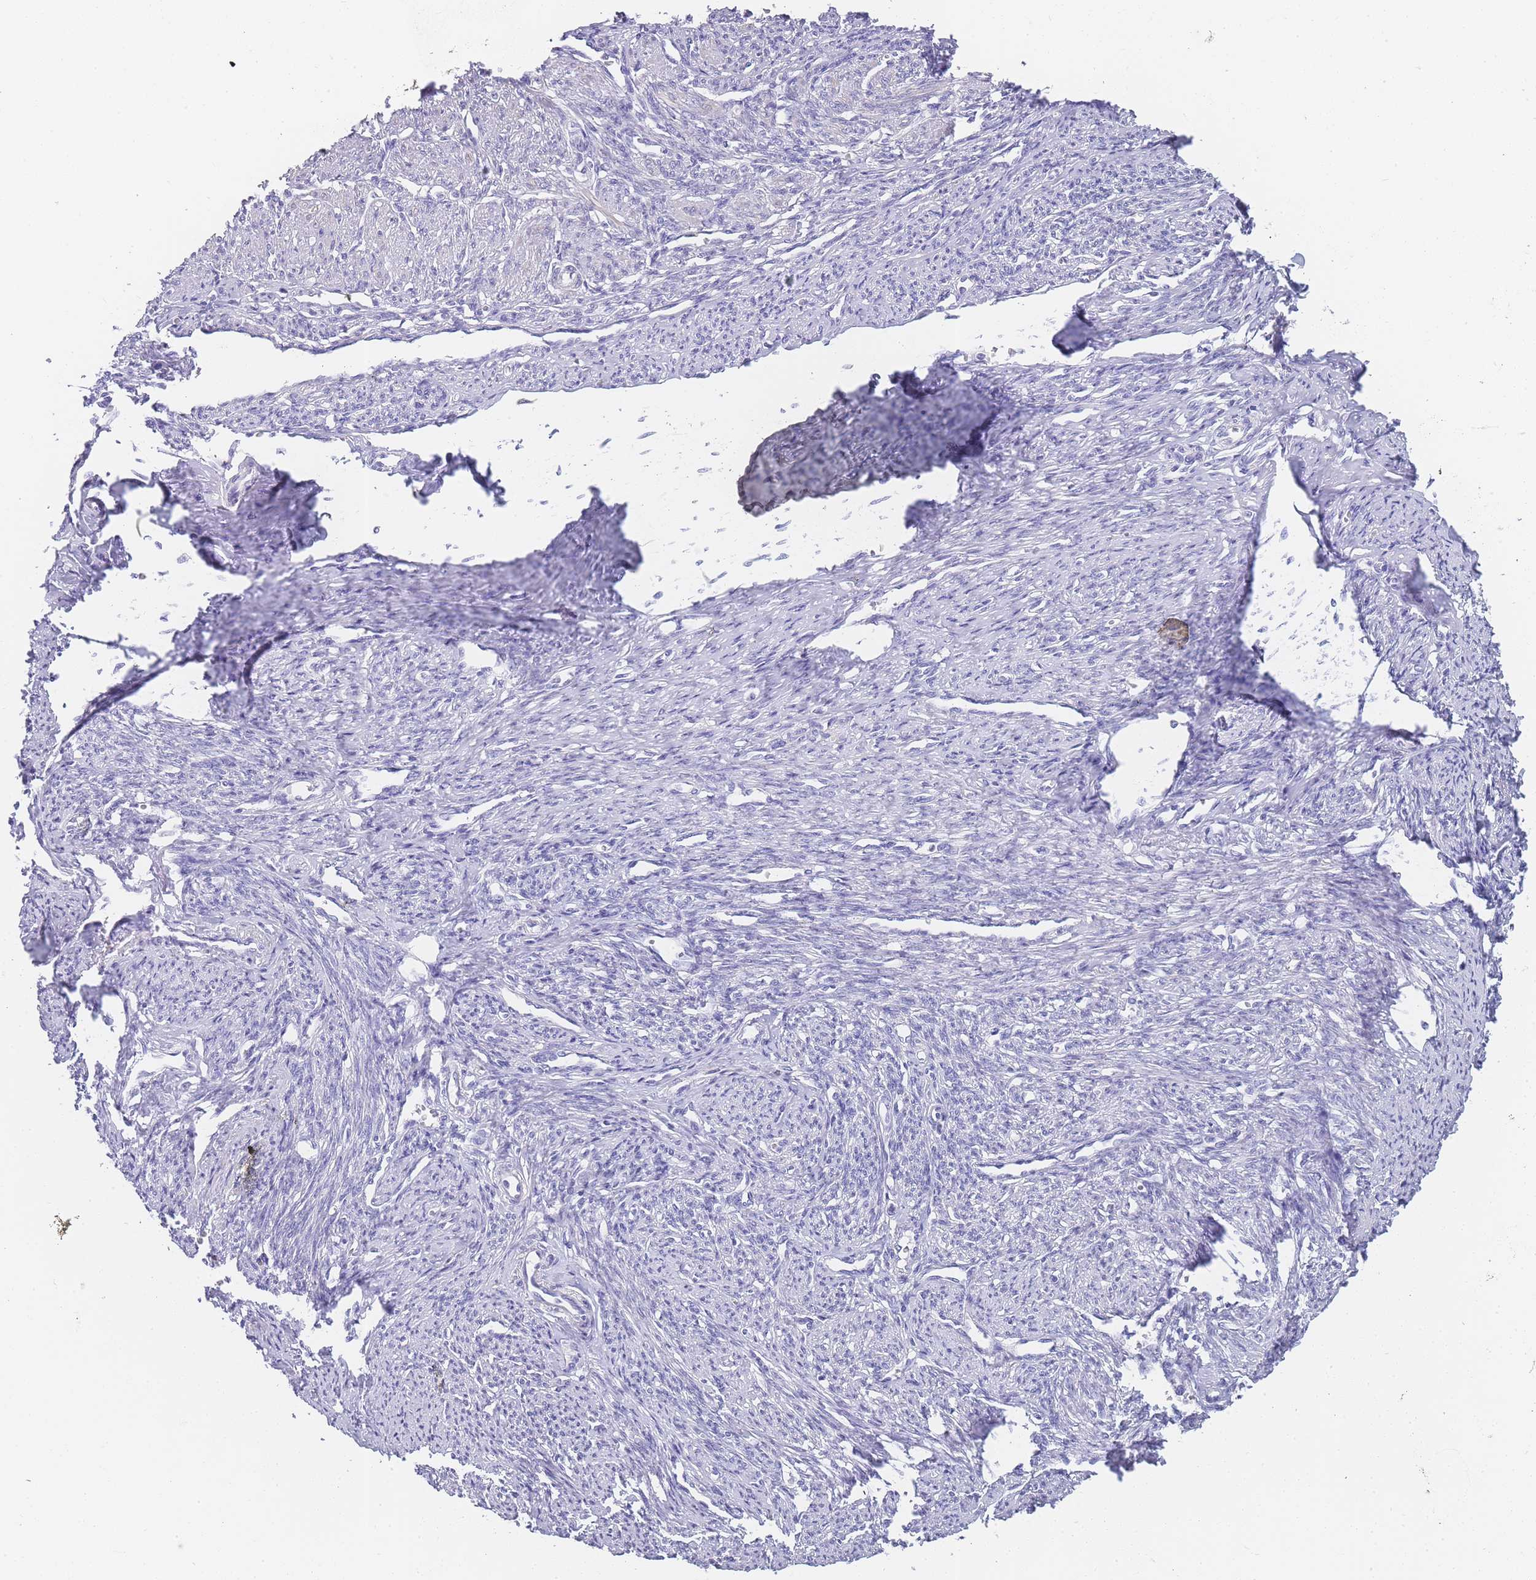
{"staining": {"intensity": "negative", "quantity": "none", "location": "none"}, "tissue": "smooth muscle", "cell_type": "Smooth muscle cells", "image_type": "normal", "snomed": [{"axis": "morphology", "description": "Normal tissue, NOS"}, {"axis": "topography", "description": "Smooth muscle"}, {"axis": "topography", "description": "Uterus"}], "caption": "IHC image of unremarkable human smooth muscle stained for a protein (brown), which shows no expression in smooth muscle cells. Brightfield microscopy of immunohistochemistry (IHC) stained with DAB (3,3'-diaminobenzidine) (brown) and hematoxylin (blue), captured at high magnification.", "gene": "NOP14", "patient": {"sex": "female", "age": 59}}